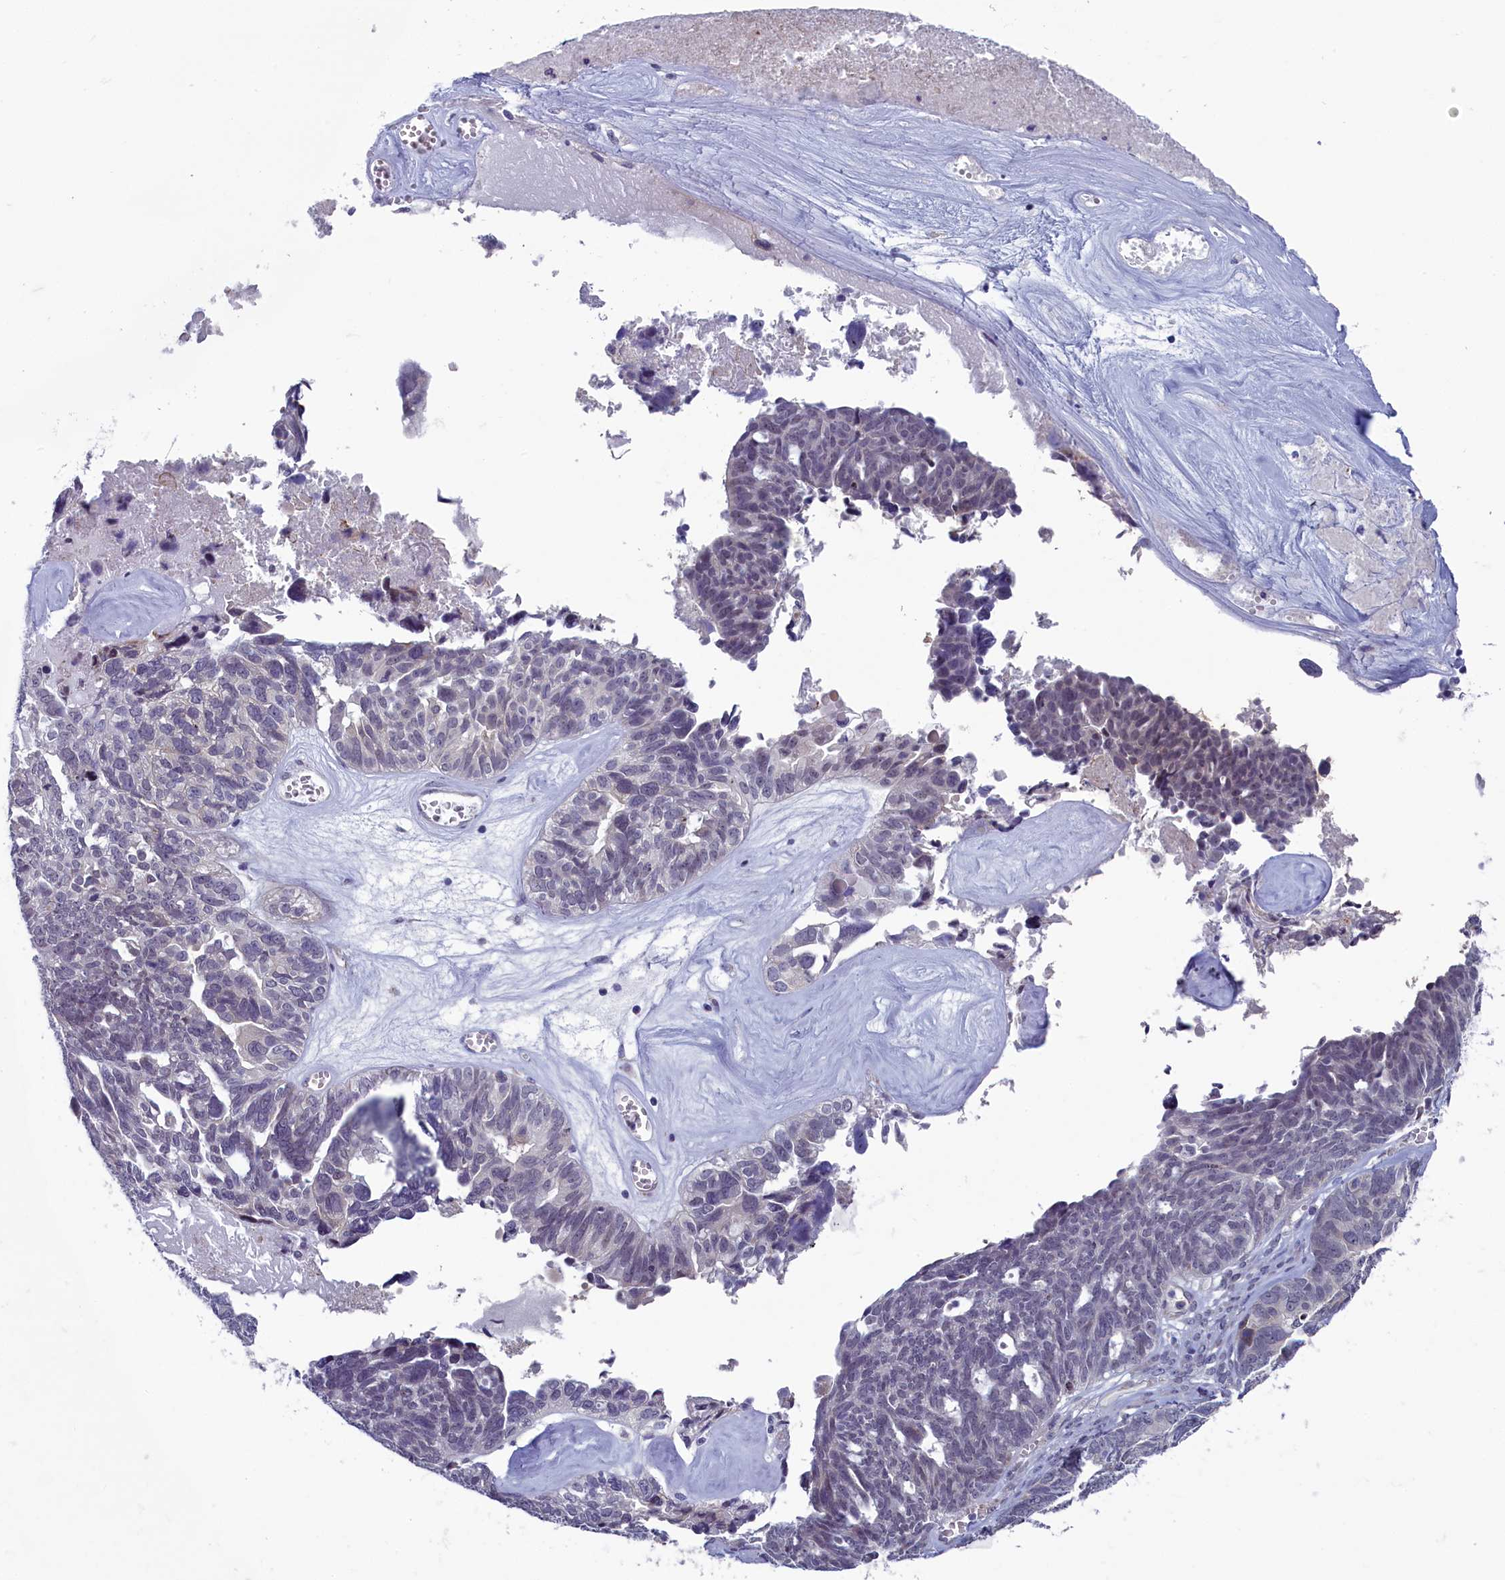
{"staining": {"intensity": "weak", "quantity": "<25%", "location": "nuclear"}, "tissue": "ovarian cancer", "cell_type": "Tumor cells", "image_type": "cancer", "snomed": [{"axis": "morphology", "description": "Cystadenocarcinoma, serous, NOS"}, {"axis": "topography", "description": "Ovary"}], "caption": "Immunohistochemistry image of neoplastic tissue: ovarian cancer (serous cystadenocarcinoma) stained with DAB shows no significant protein positivity in tumor cells.", "gene": "CNEP1R1", "patient": {"sex": "female", "age": 79}}